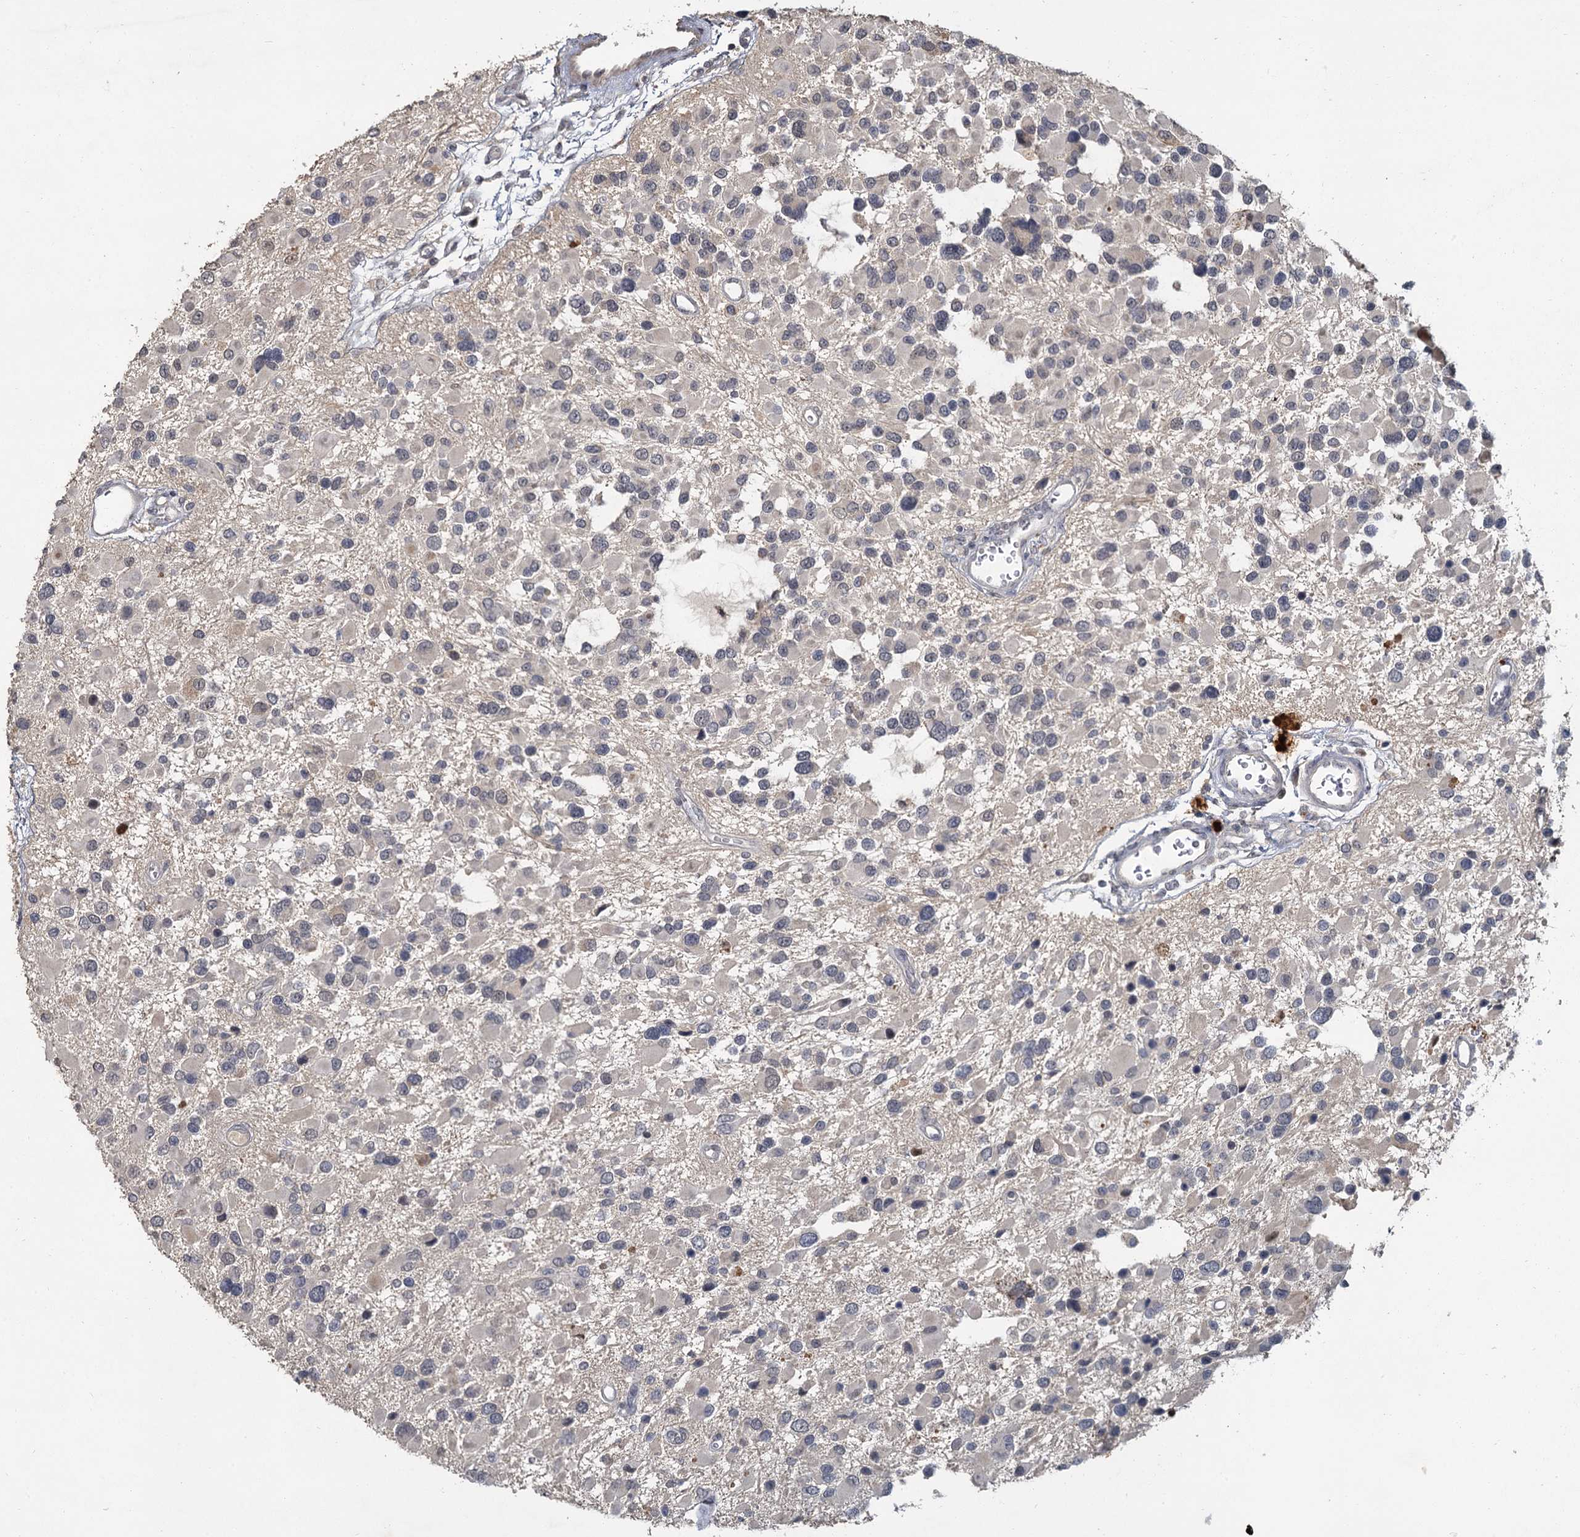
{"staining": {"intensity": "negative", "quantity": "none", "location": "none"}, "tissue": "glioma", "cell_type": "Tumor cells", "image_type": "cancer", "snomed": [{"axis": "morphology", "description": "Glioma, malignant, High grade"}, {"axis": "topography", "description": "Brain"}], "caption": "Photomicrograph shows no significant protein positivity in tumor cells of malignant glioma (high-grade). (Stains: DAB IHC with hematoxylin counter stain, Microscopy: brightfield microscopy at high magnification).", "gene": "MUCL1", "patient": {"sex": "male", "age": 53}}